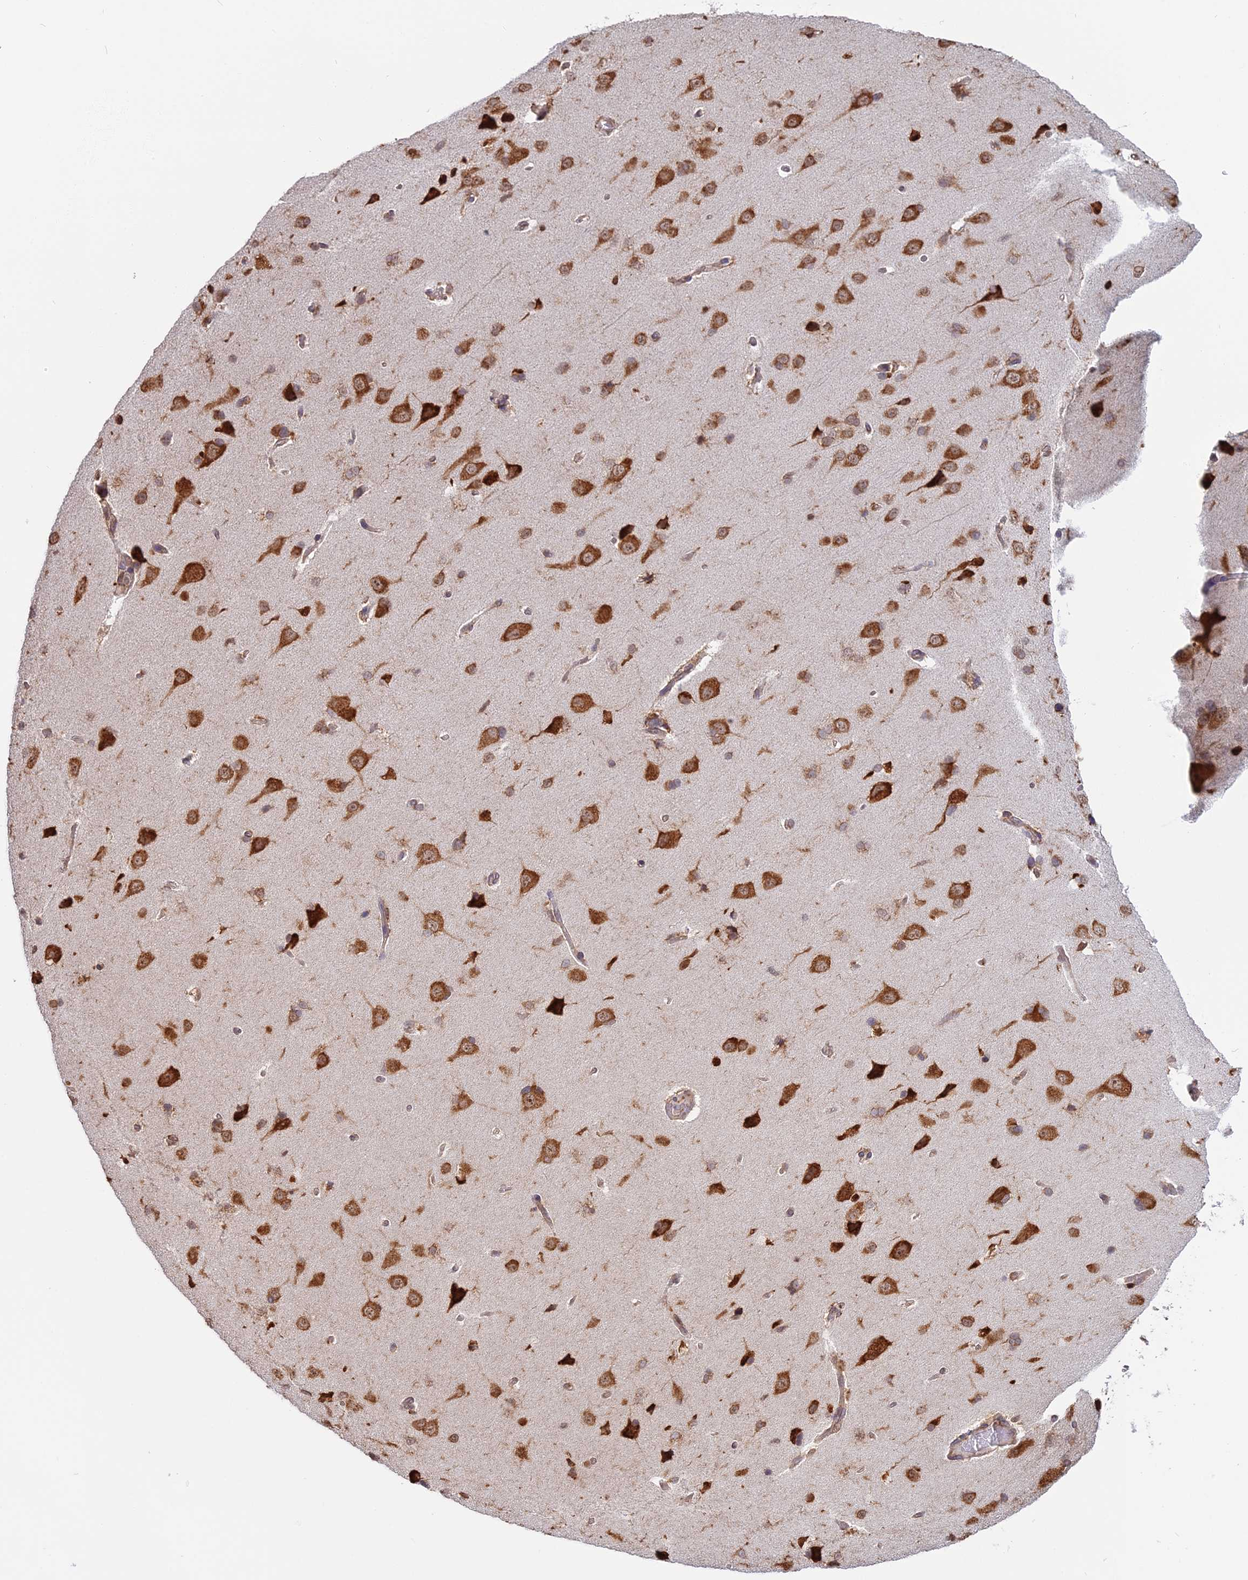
{"staining": {"intensity": "moderate", "quantity": ">75%", "location": "cytoplasmic/membranous"}, "tissue": "cerebral cortex", "cell_type": "Endothelial cells", "image_type": "normal", "snomed": [{"axis": "morphology", "description": "Normal tissue, NOS"}, {"axis": "topography", "description": "Cerebral cortex"}], "caption": "The immunohistochemical stain shows moderate cytoplasmic/membranous staining in endothelial cells of unremarkable cerebral cortex.", "gene": "RPL26", "patient": {"sex": "male", "age": 62}}